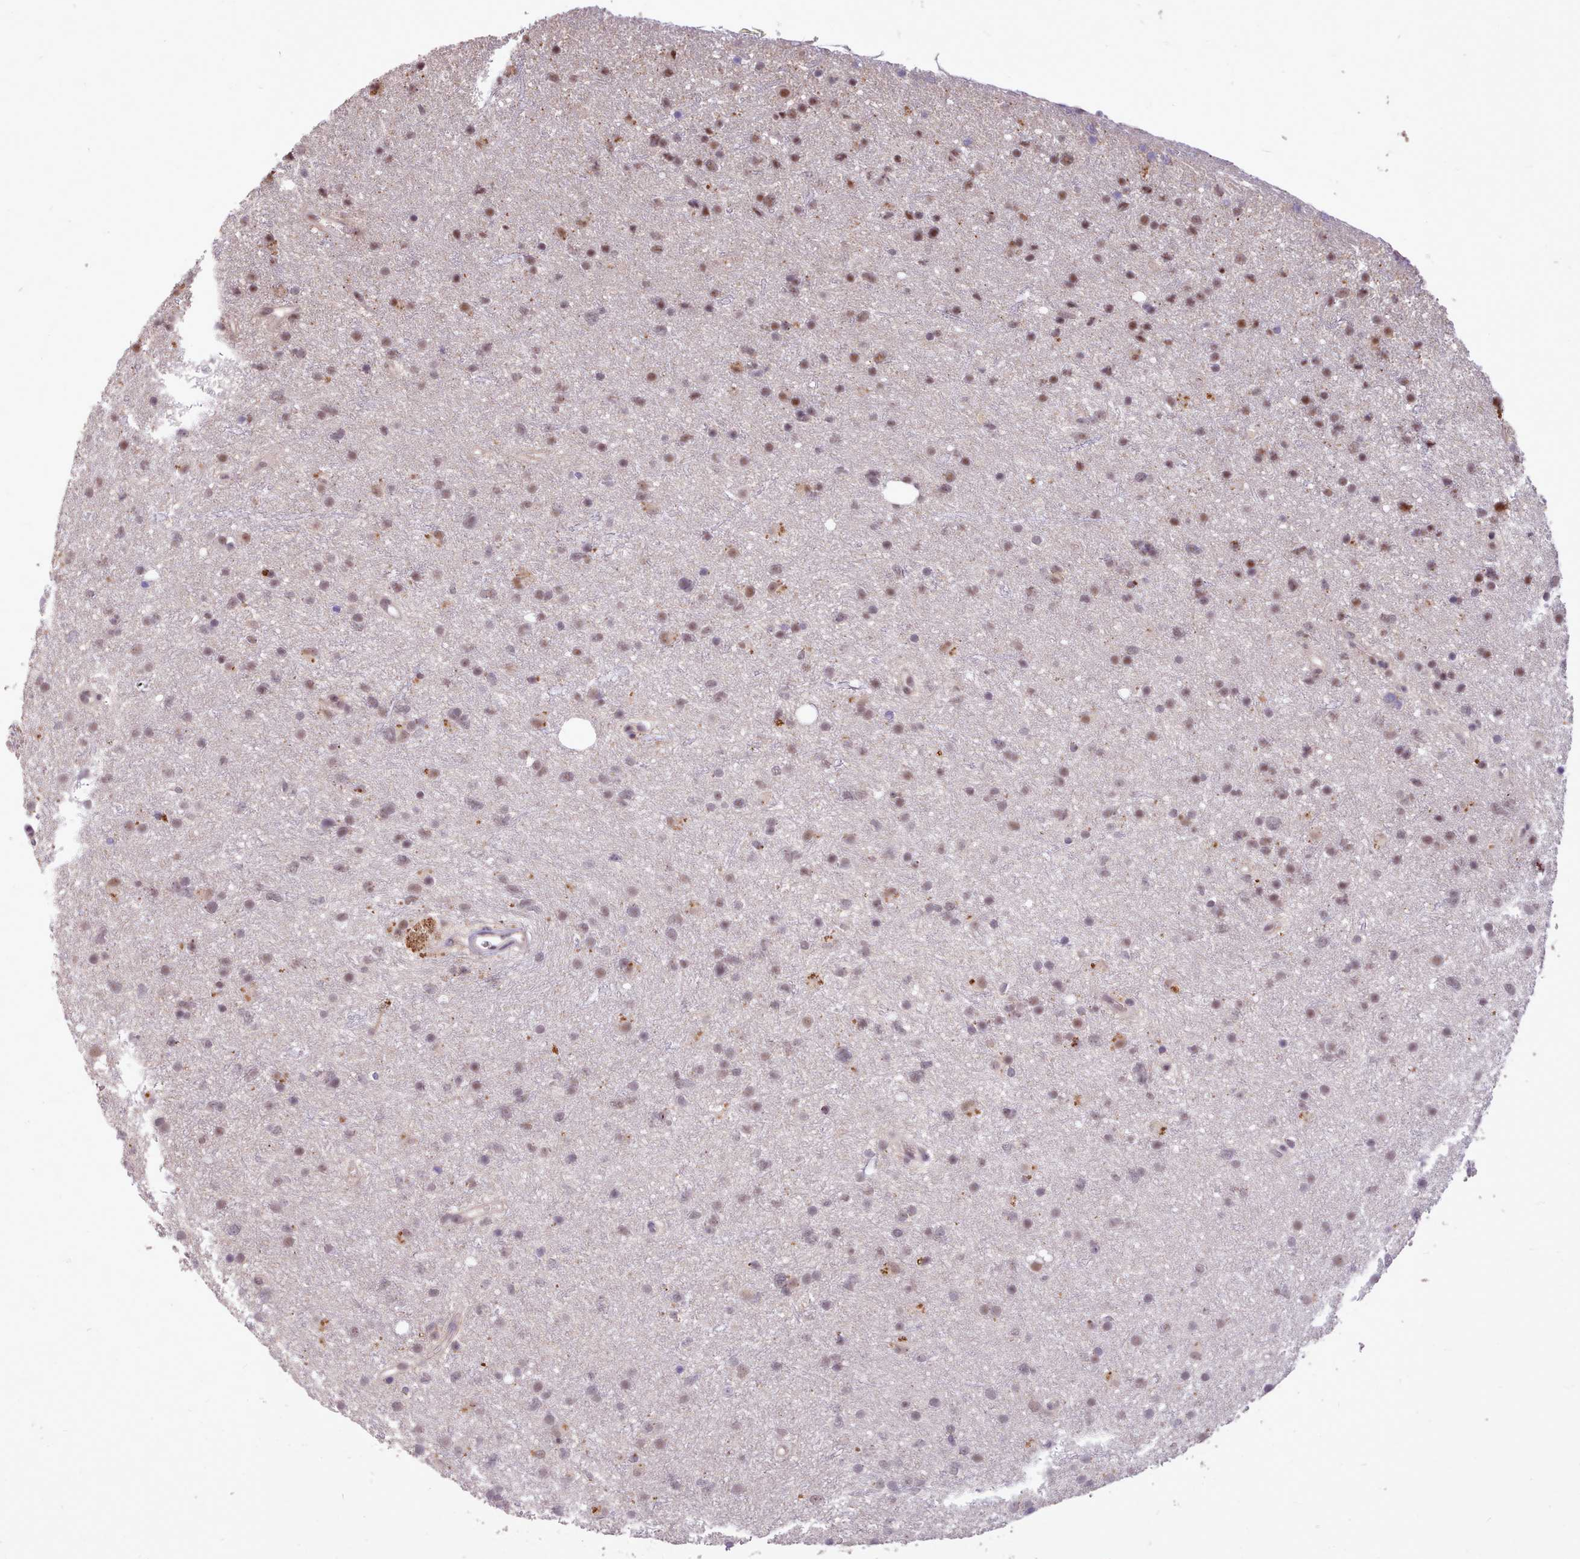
{"staining": {"intensity": "weak", "quantity": ">75%", "location": "nuclear"}, "tissue": "glioma", "cell_type": "Tumor cells", "image_type": "cancer", "snomed": [{"axis": "morphology", "description": "Glioma, malignant, Low grade"}, {"axis": "topography", "description": "Cerebral cortex"}], "caption": "Malignant glioma (low-grade) tissue exhibits weak nuclear expression in approximately >75% of tumor cells, visualized by immunohistochemistry.", "gene": "ZNF607", "patient": {"sex": "female", "age": 39}}